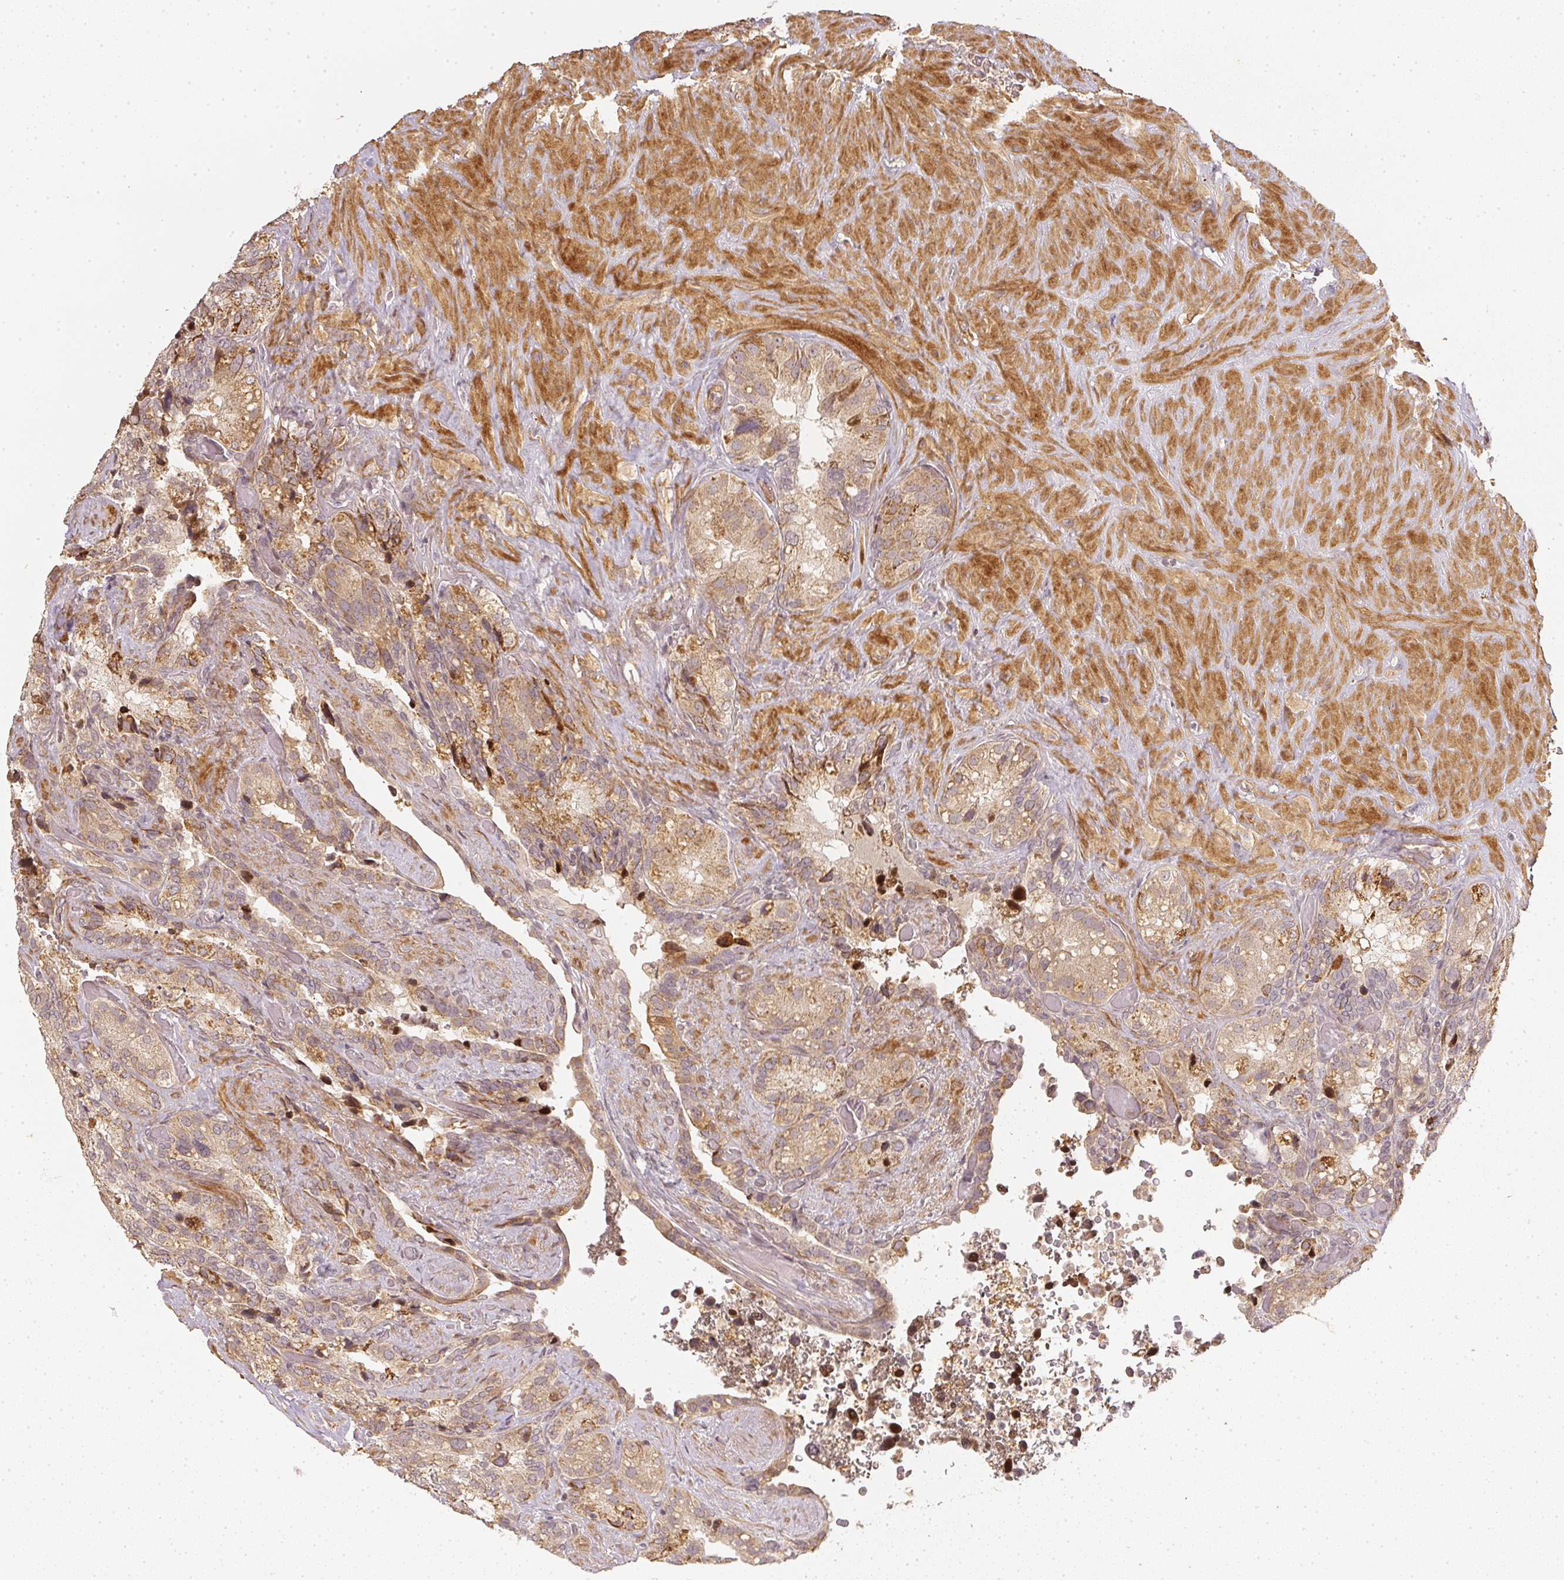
{"staining": {"intensity": "negative", "quantity": "none", "location": "none"}, "tissue": "seminal vesicle", "cell_type": "Glandular cells", "image_type": "normal", "snomed": [{"axis": "morphology", "description": "Normal tissue, NOS"}, {"axis": "topography", "description": "Seminal veicle"}], "caption": "Image shows no significant protein staining in glandular cells of unremarkable seminal vesicle. (DAB (3,3'-diaminobenzidine) immunohistochemistry with hematoxylin counter stain).", "gene": "SERPINE1", "patient": {"sex": "male", "age": 60}}